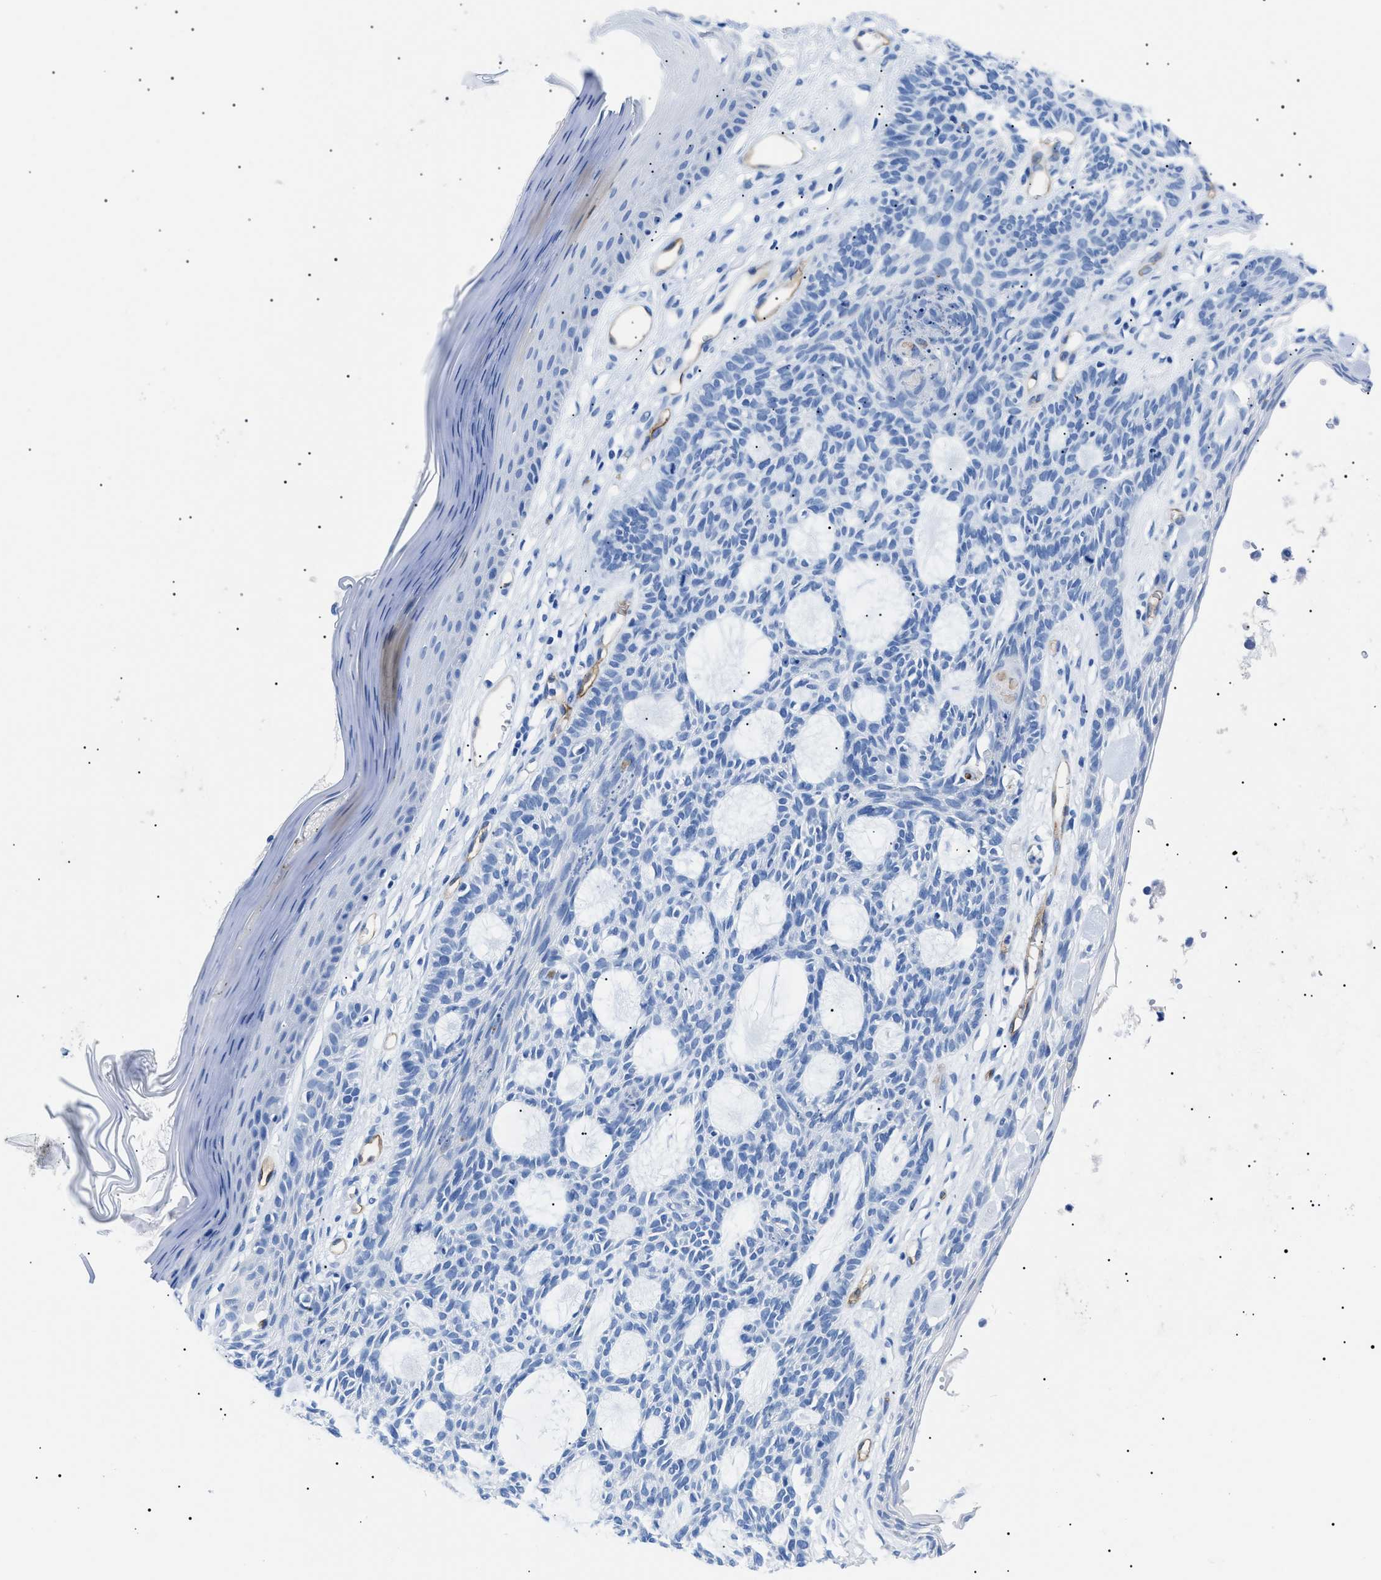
{"staining": {"intensity": "negative", "quantity": "none", "location": "none"}, "tissue": "skin cancer", "cell_type": "Tumor cells", "image_type": "cancer", "snomed": [{"axis": "morphology", "description": "Basal cell carcinoma"}, {"axis": "topography", "description": "Skin"}], "caption": "The immunohistochemistry (IHC) image has no significant expression in tumor cells of basal cell carcinoma (skin) tissue.", "gene": "PODXL", "patient": {"sex": "male", "age": 67}}